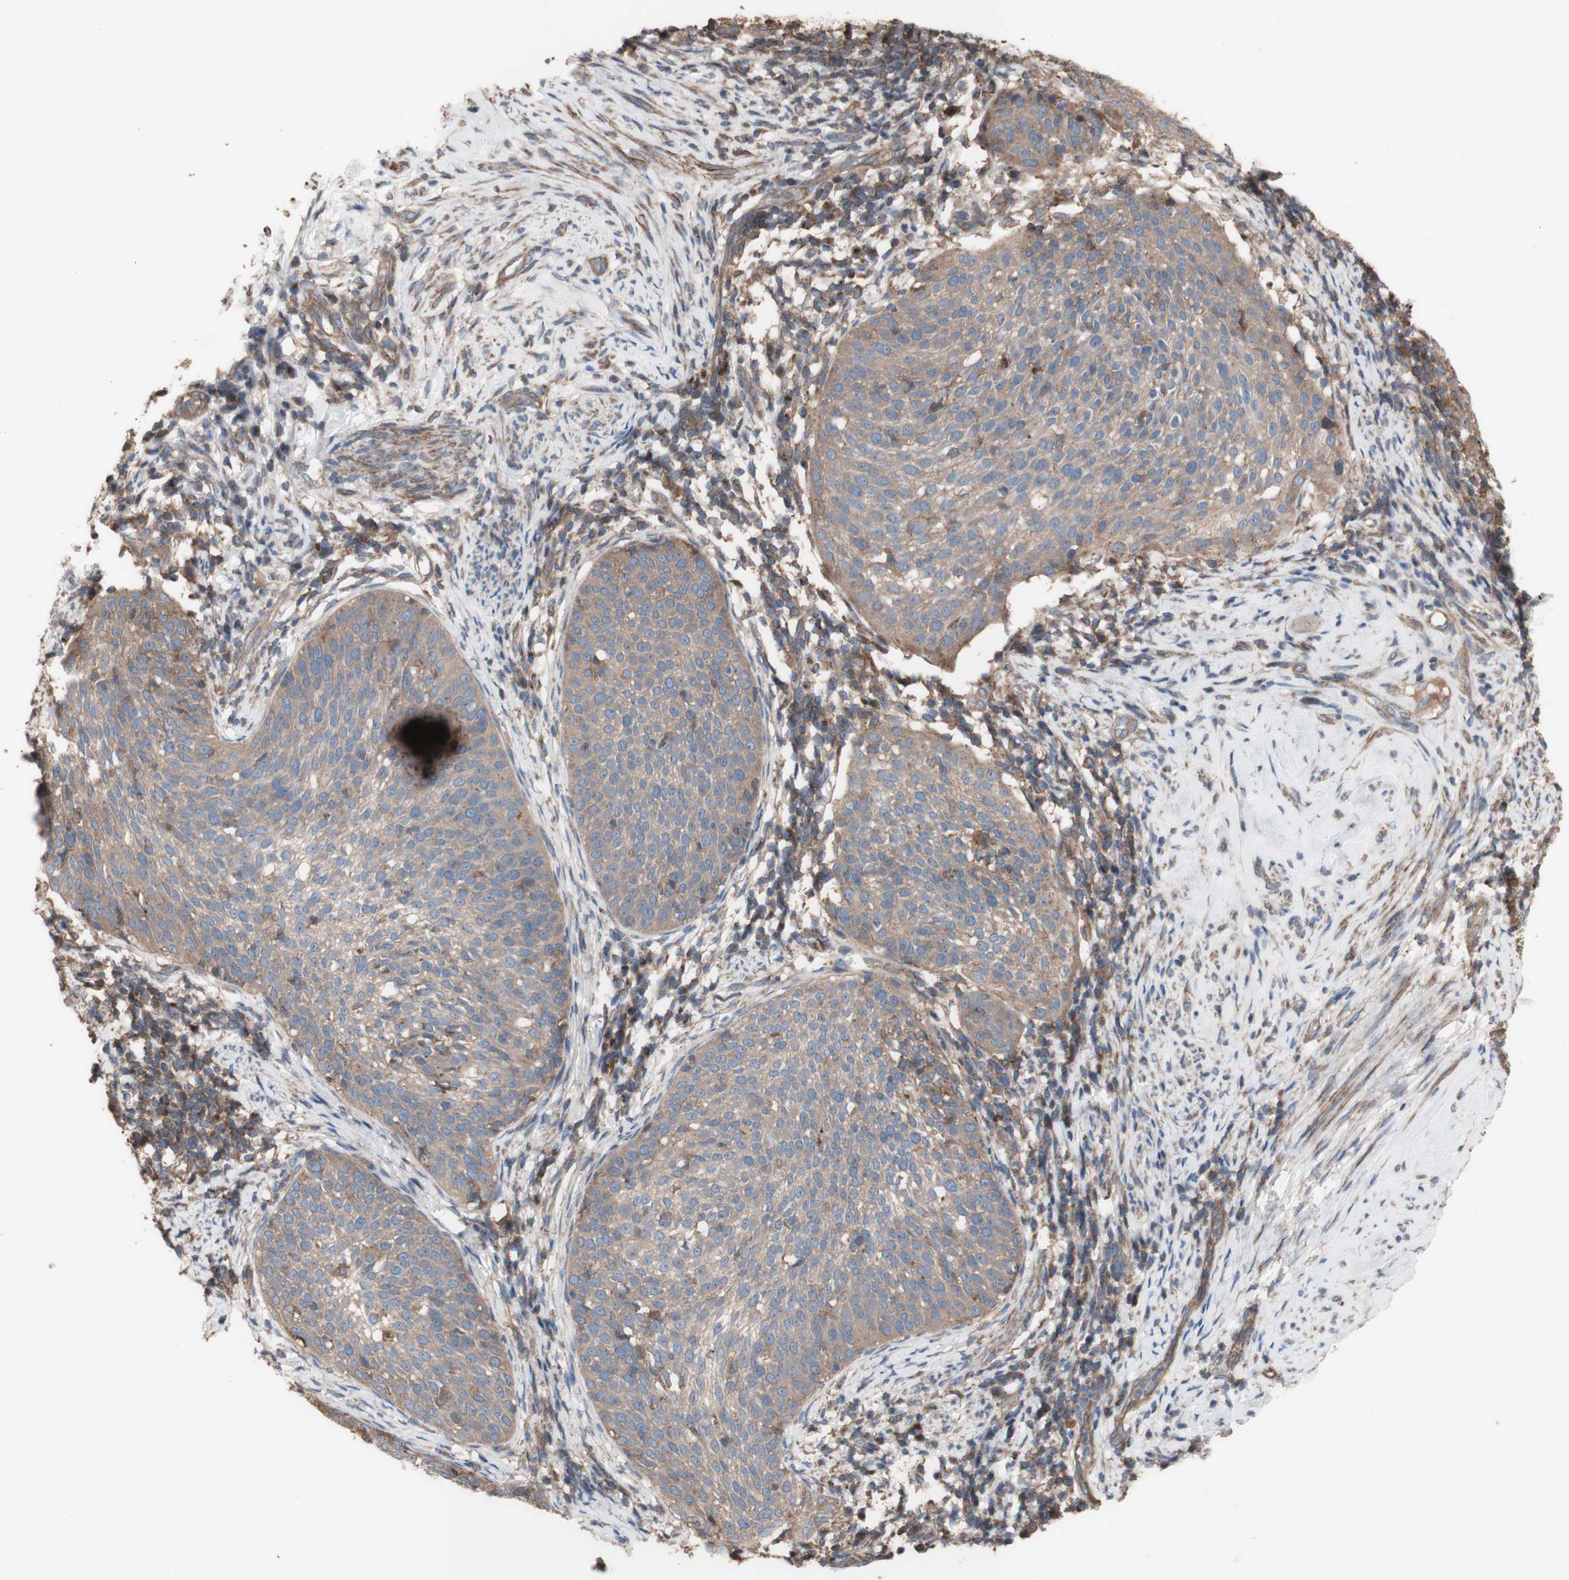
{"staining": {"intensity": "moderate", "quantity": ">75%", "location": "cytoplasmic/membranous"}, "tissue": "cervical cancer", "cell_type": "Tumor cells", "image_type": "cancer", "snomed": [{"axis": "morphology", "description": "Squamous cell carcinoma, NOS"}, {"axis": "topography", "description": "Cervix"}], "caption": "Immunohistochemistry micrograph of squamous cell carcinoma (cervical) stained for a protein (brown), which reveals medium levels of moderate cytoplasmic/membranous positivity in approximately >75% of tumor cells.", "gene": "COPB1", "patient": {"sex": "female", "age": 51}}